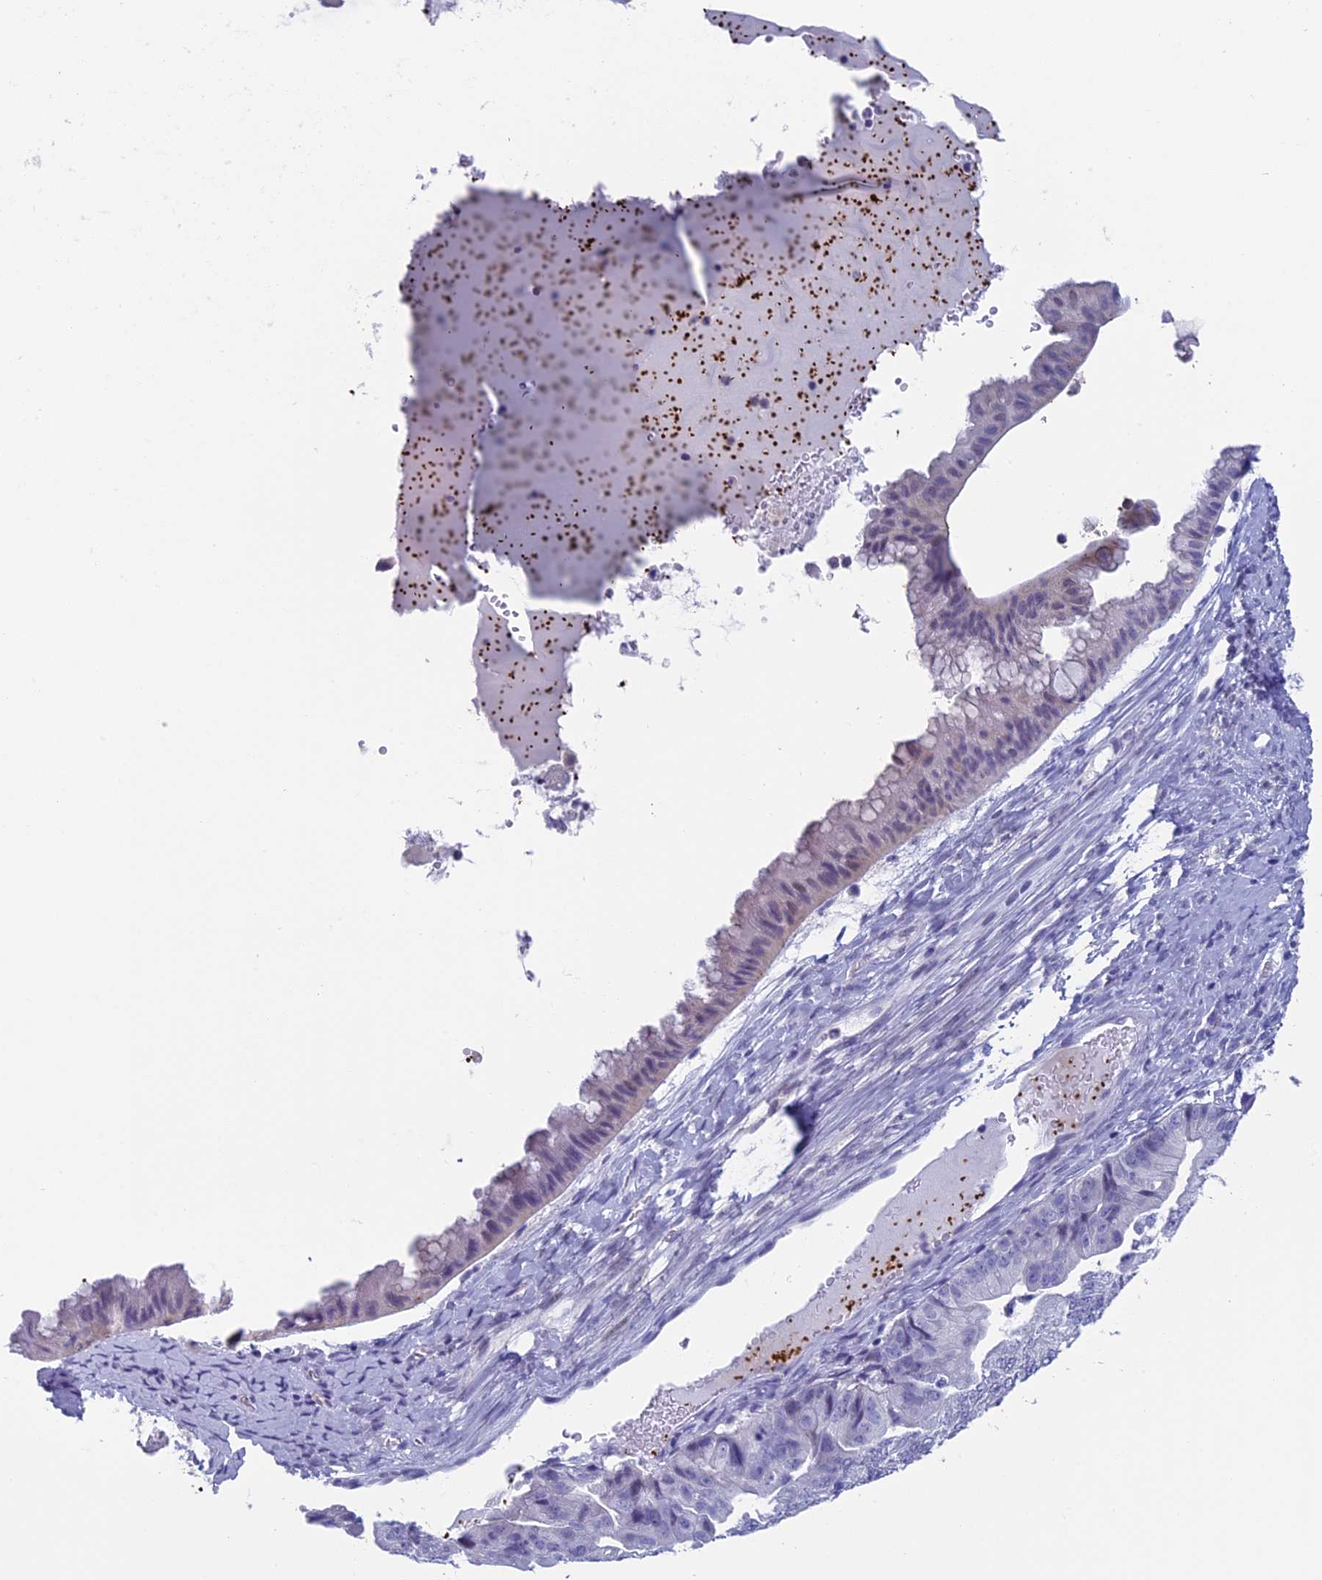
{"staining": {"intensity": "negative", "quantity": "none", "location": "none"}, "tissue": "ovarian cancer", "cell_type": "Tumor cells", "image_type": "cancer", "snomed": [{"axis": "morphology", "description": "Cystadenocarcinoma, mucinous, NOS"}, {"axis": "topography", "description": "Ovary"}], "caption": "There is no significant positivity in tumor cells of mucinous cystadenocarcinoma (ovarian).", "gene": "AIFM2", "patient": {"sex": "female", "age": 61}}